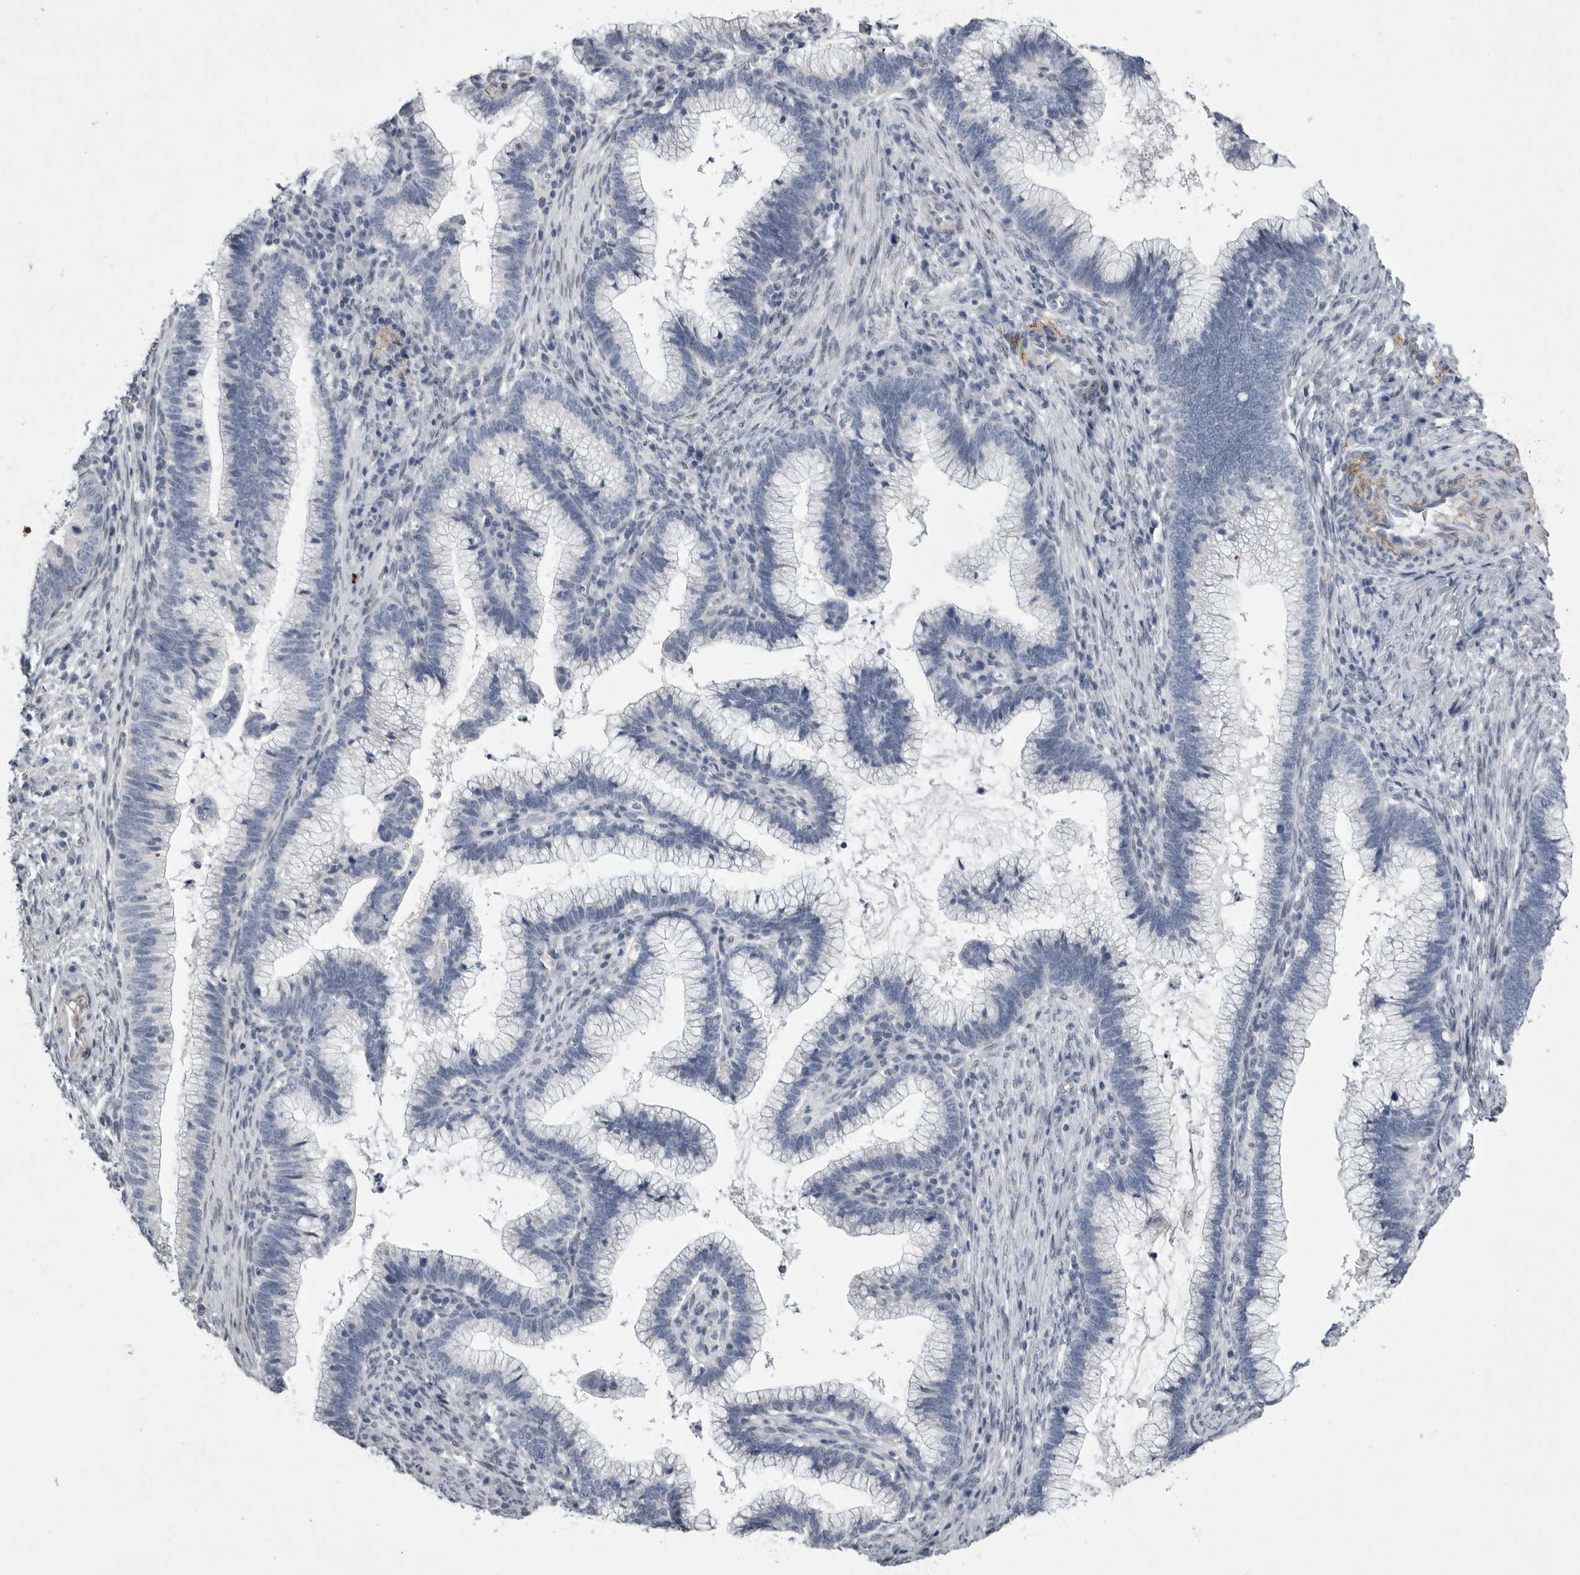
{"staining": {"intensity": "negative", "quantity": "none", "location": "none"}, "tissue": "cervical cancer", "cell_type": "Tumor cells", "image_type": "cancer", "snomed": [{"axis": "morphology", "description": "Adenocarcinoma, NOS"}, {"axis": "topography", "description": "Cervix"}], "caption": "An image of human cervical cancer is negative for staining in tumor cells. (IHC, brightfield microscopy, high magnification).", "gene": "CRP", "patient": {"sex": "female", "age": 36}}